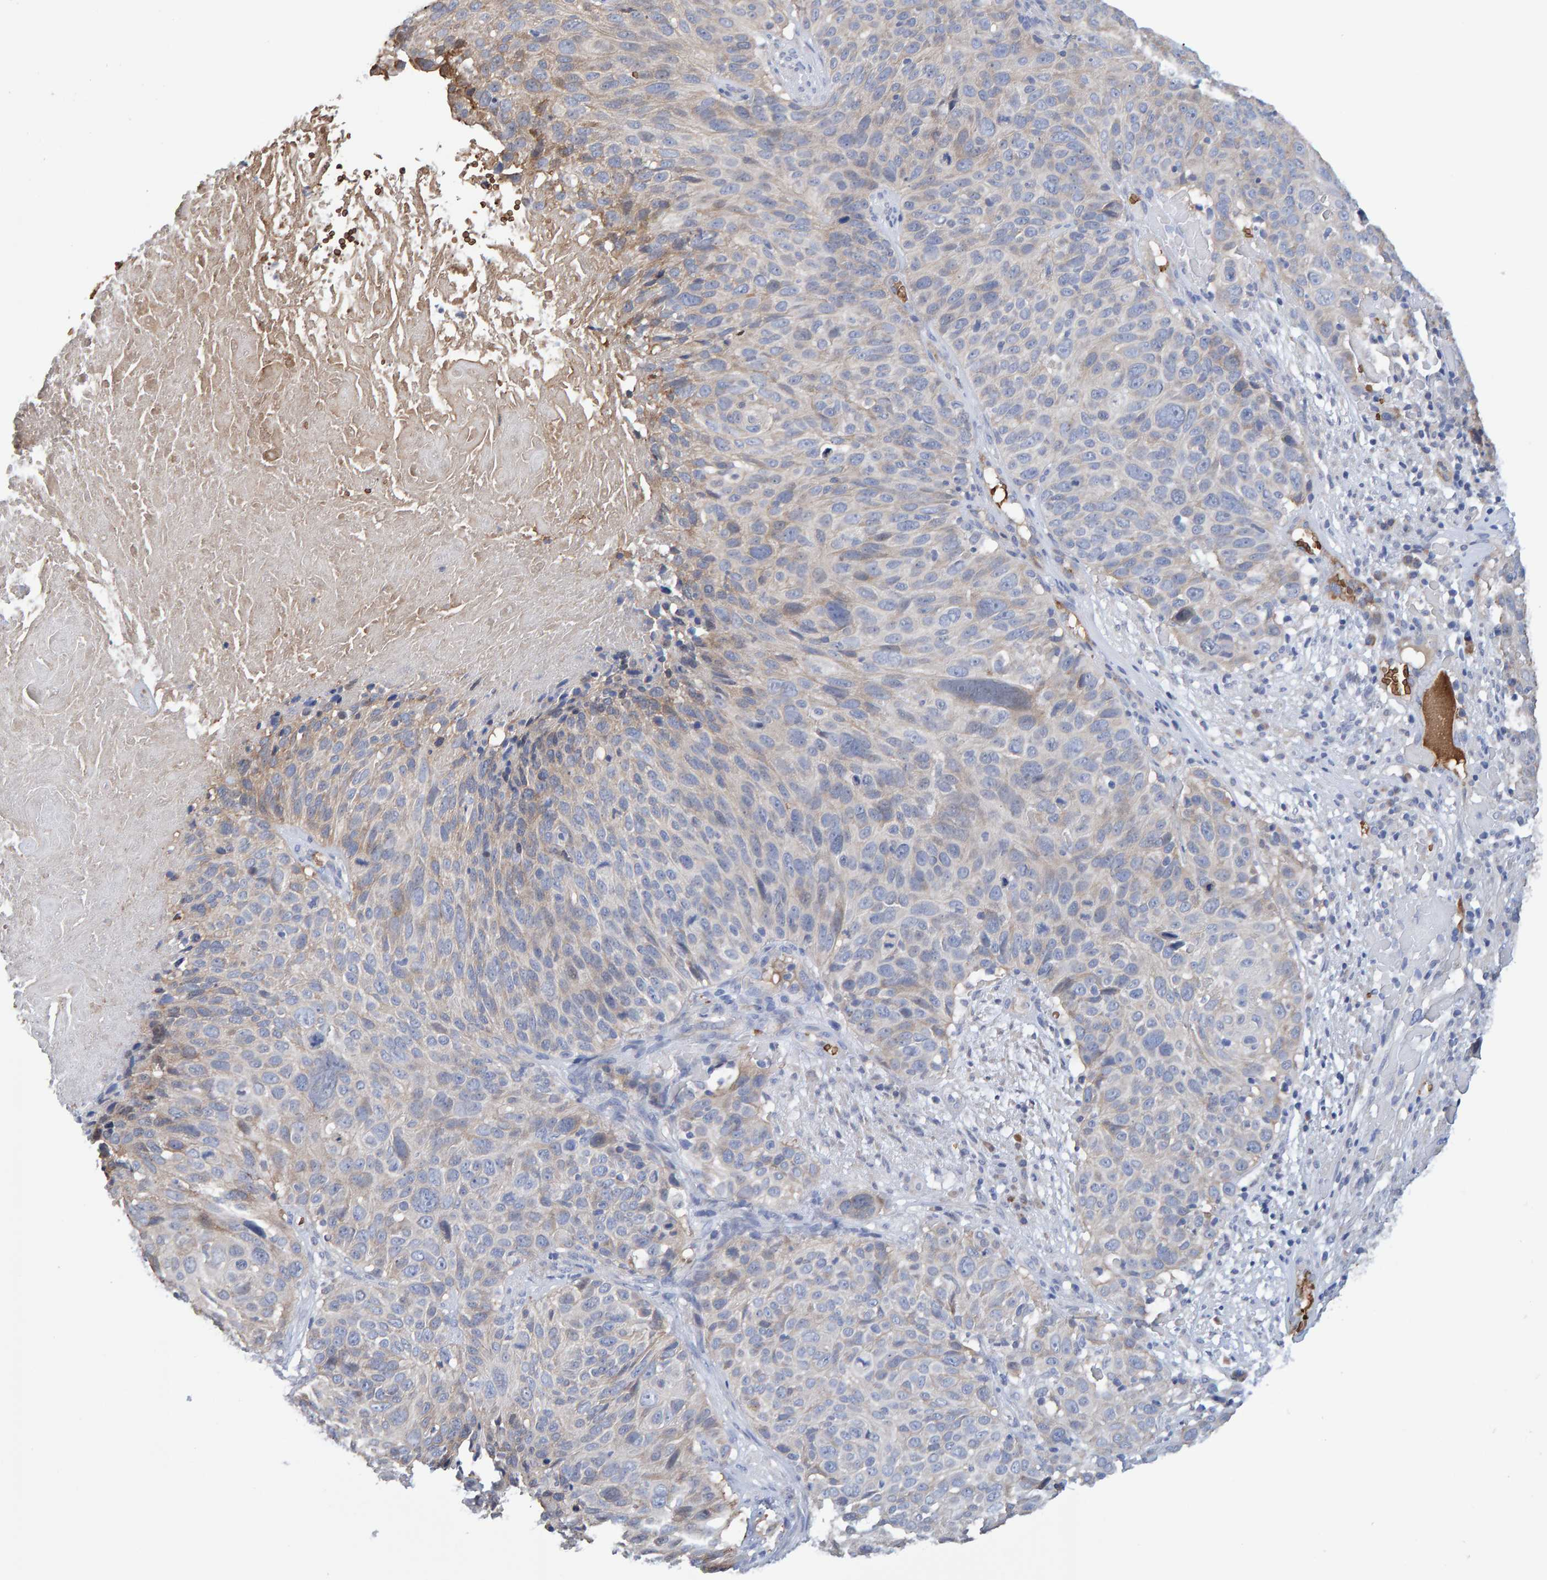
{"staining": {"intensity": "weak", "quantity": ">75%", "location": "cytoplasmic/membranous"}, "tissue": "cervical cancer", "cell_type": "Tumor cells", "image_type": "cancer", "snomed": [{"axis": "morphology", "description": "Squamous cell carcinoma, NOS"}, {"axis": "topography", "description": "Cervix"}], "caption": "Immunohistochemical staining of human squamous cell carcinoma (cervical) exhibits low levels of weak cytoplasmic/membranous protein expression in about >75% of tumor cells. (Stains: DAB (3,3'-diaminobenzidine) in brown, nuclei in blue, Microscopy: brightfield microscopy at high magnification).", "gene": "VPS9D1", "patient": {"sex": "female", "age": 74}}